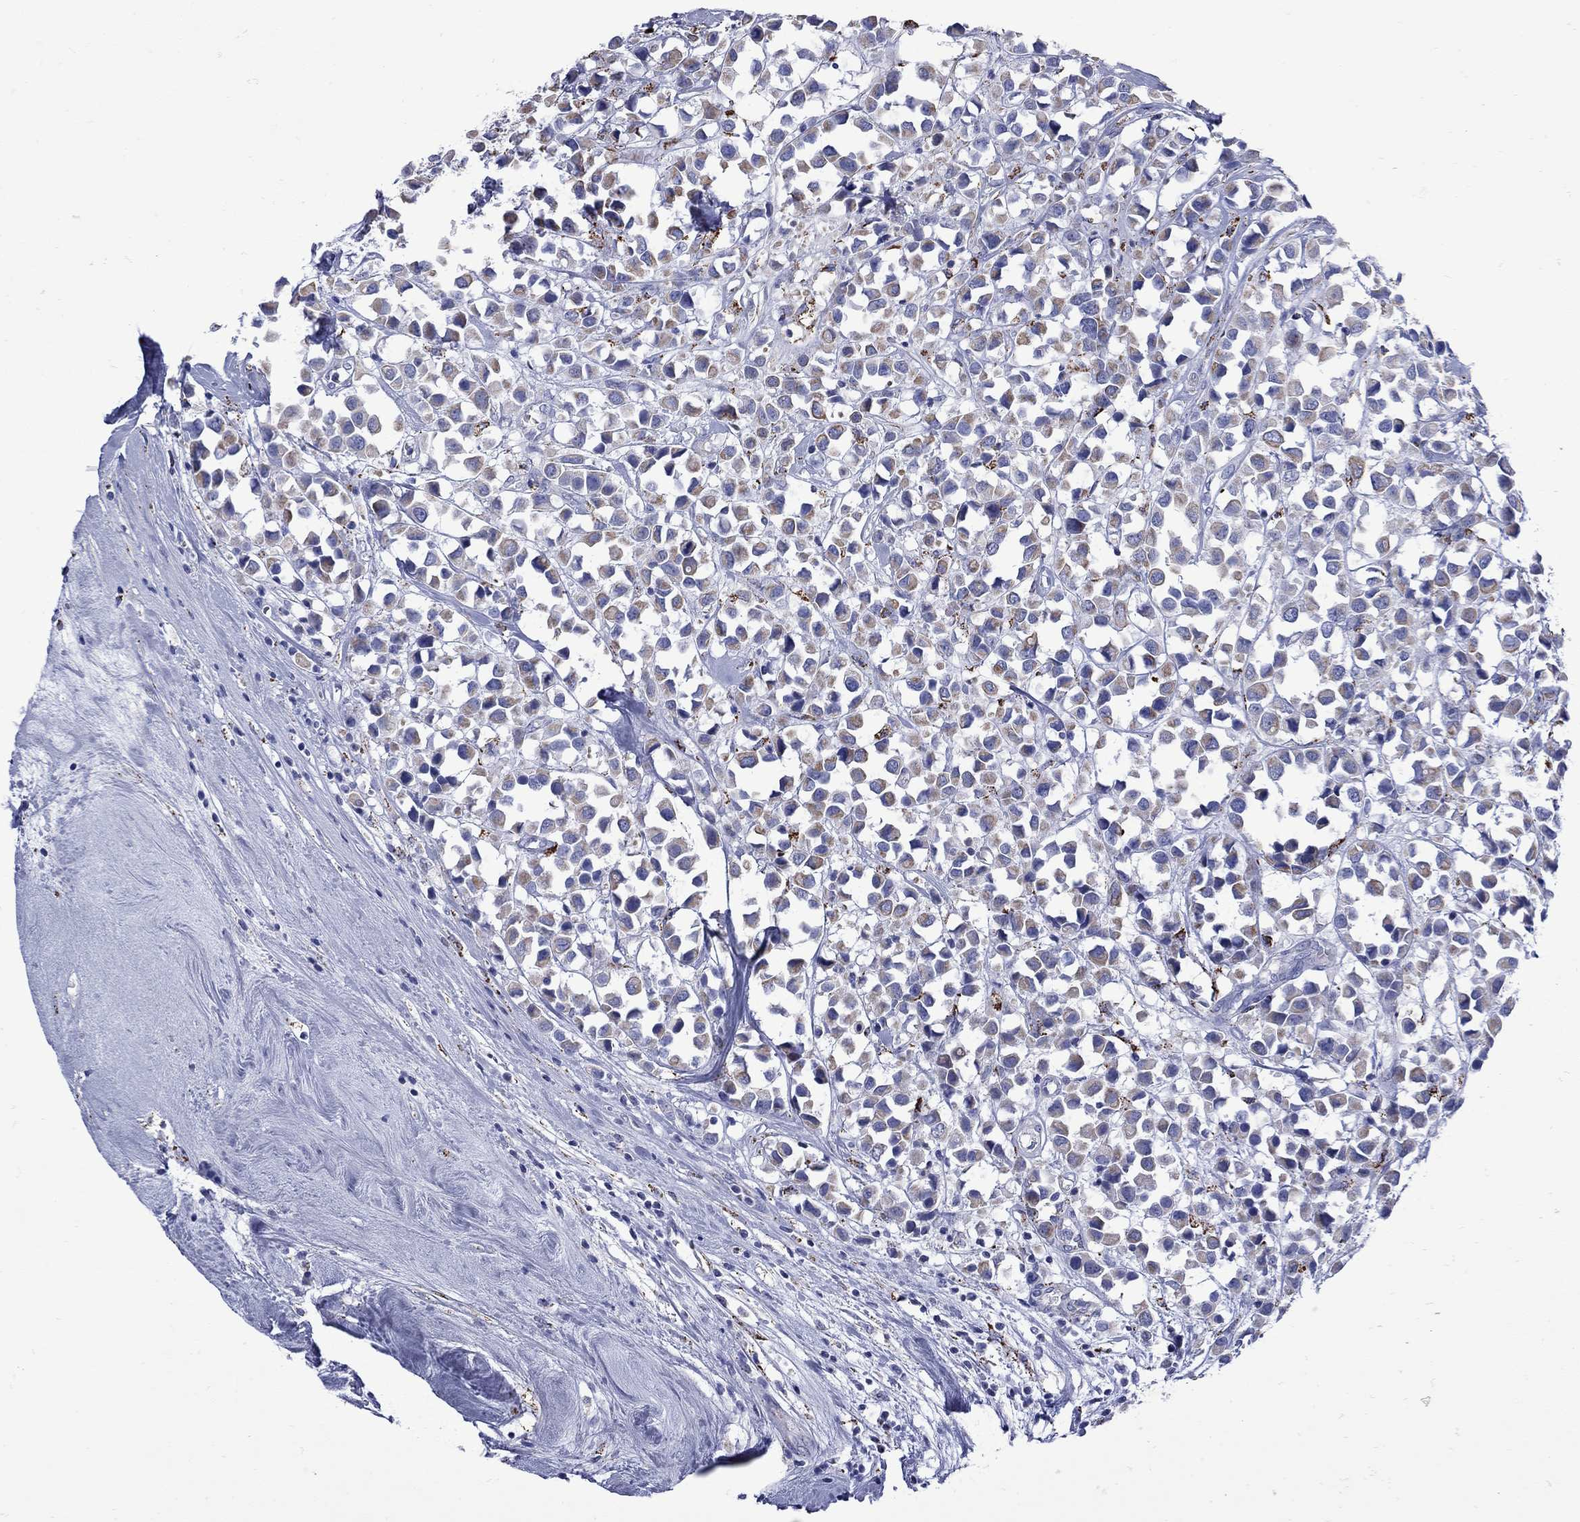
{"staining": {"intensity": "moderate", "quantity": "25%-75%", "location": "cytoplasmic/membranous"}, "tissue": "breast cancer", "cell_type": "Tumor cells", "image_type": "cancer", "snomed": [{"axis": "morphology", "description": "Duct carcinoma"}, {"axis": "topography", "description": "Breast"}], "caption": "This micrograph exhibits immunohistochemistry staining of human breast cancer, with medium moderate cytoplasmic/membranous expression in about 25%-75% of tumor cells.", "gene": "SESTD1", "patient": {"sex": "female", "age": 61}}